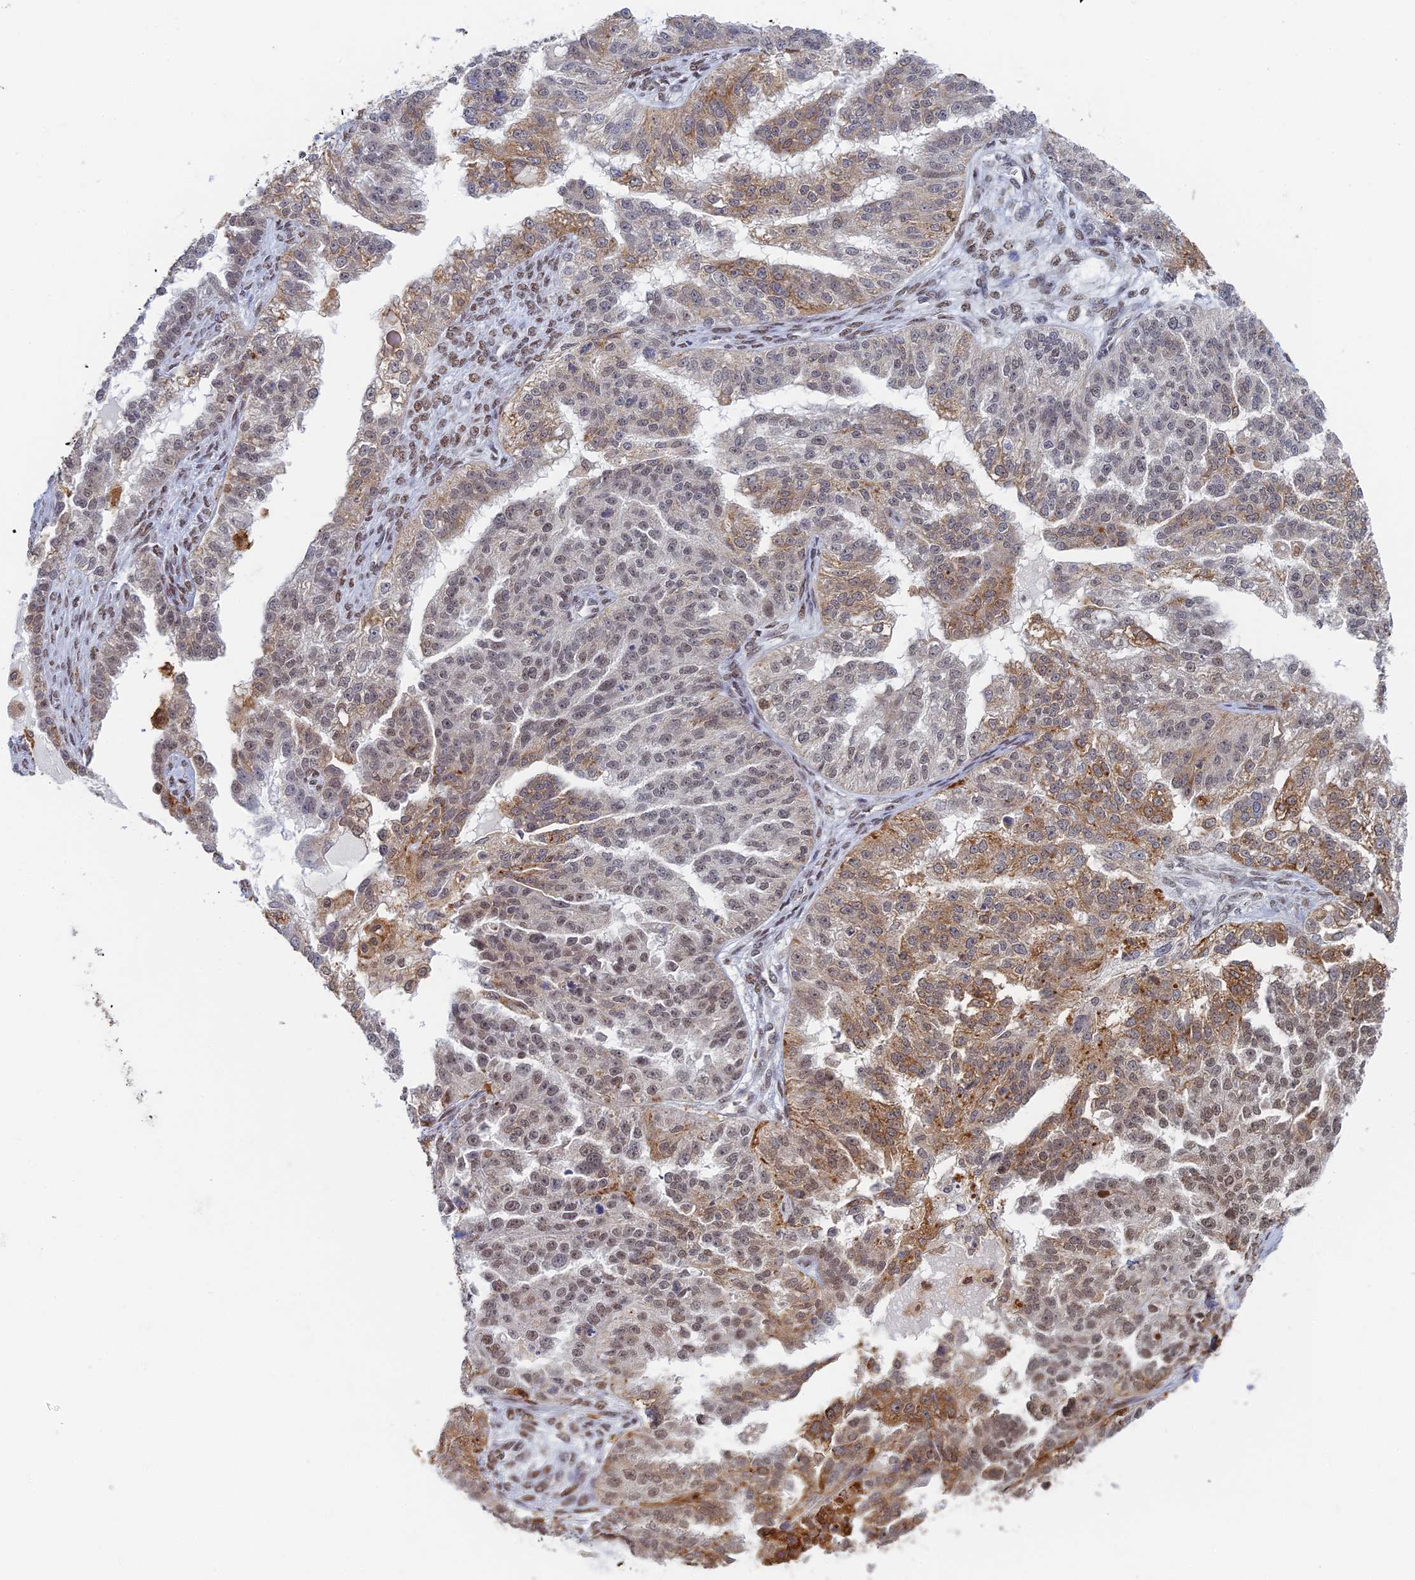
{"staining": {"intensity": "moderate", "quantity": "25%-75%", "location": "cytoplasmic/membranous,nuclear"}, "tissue": "ovarian cancer", "cell_type": "Tumor cells", "image_type": "cancer", "snomed": [{"axis": "morphology", "description": "Cystadenocarcinoma, serous, NOS"}, {"axis": "topography", "description": "Ovary"}], "caption": "Brown immunohistochemical staining in ovarian cancer shows moderate cytoplasmic/membranous and nuclear staining in approximately 25%-75% of tumor cells.", "gene": "GPATCH1", "patient": {"sex": "female", "age": 58}}